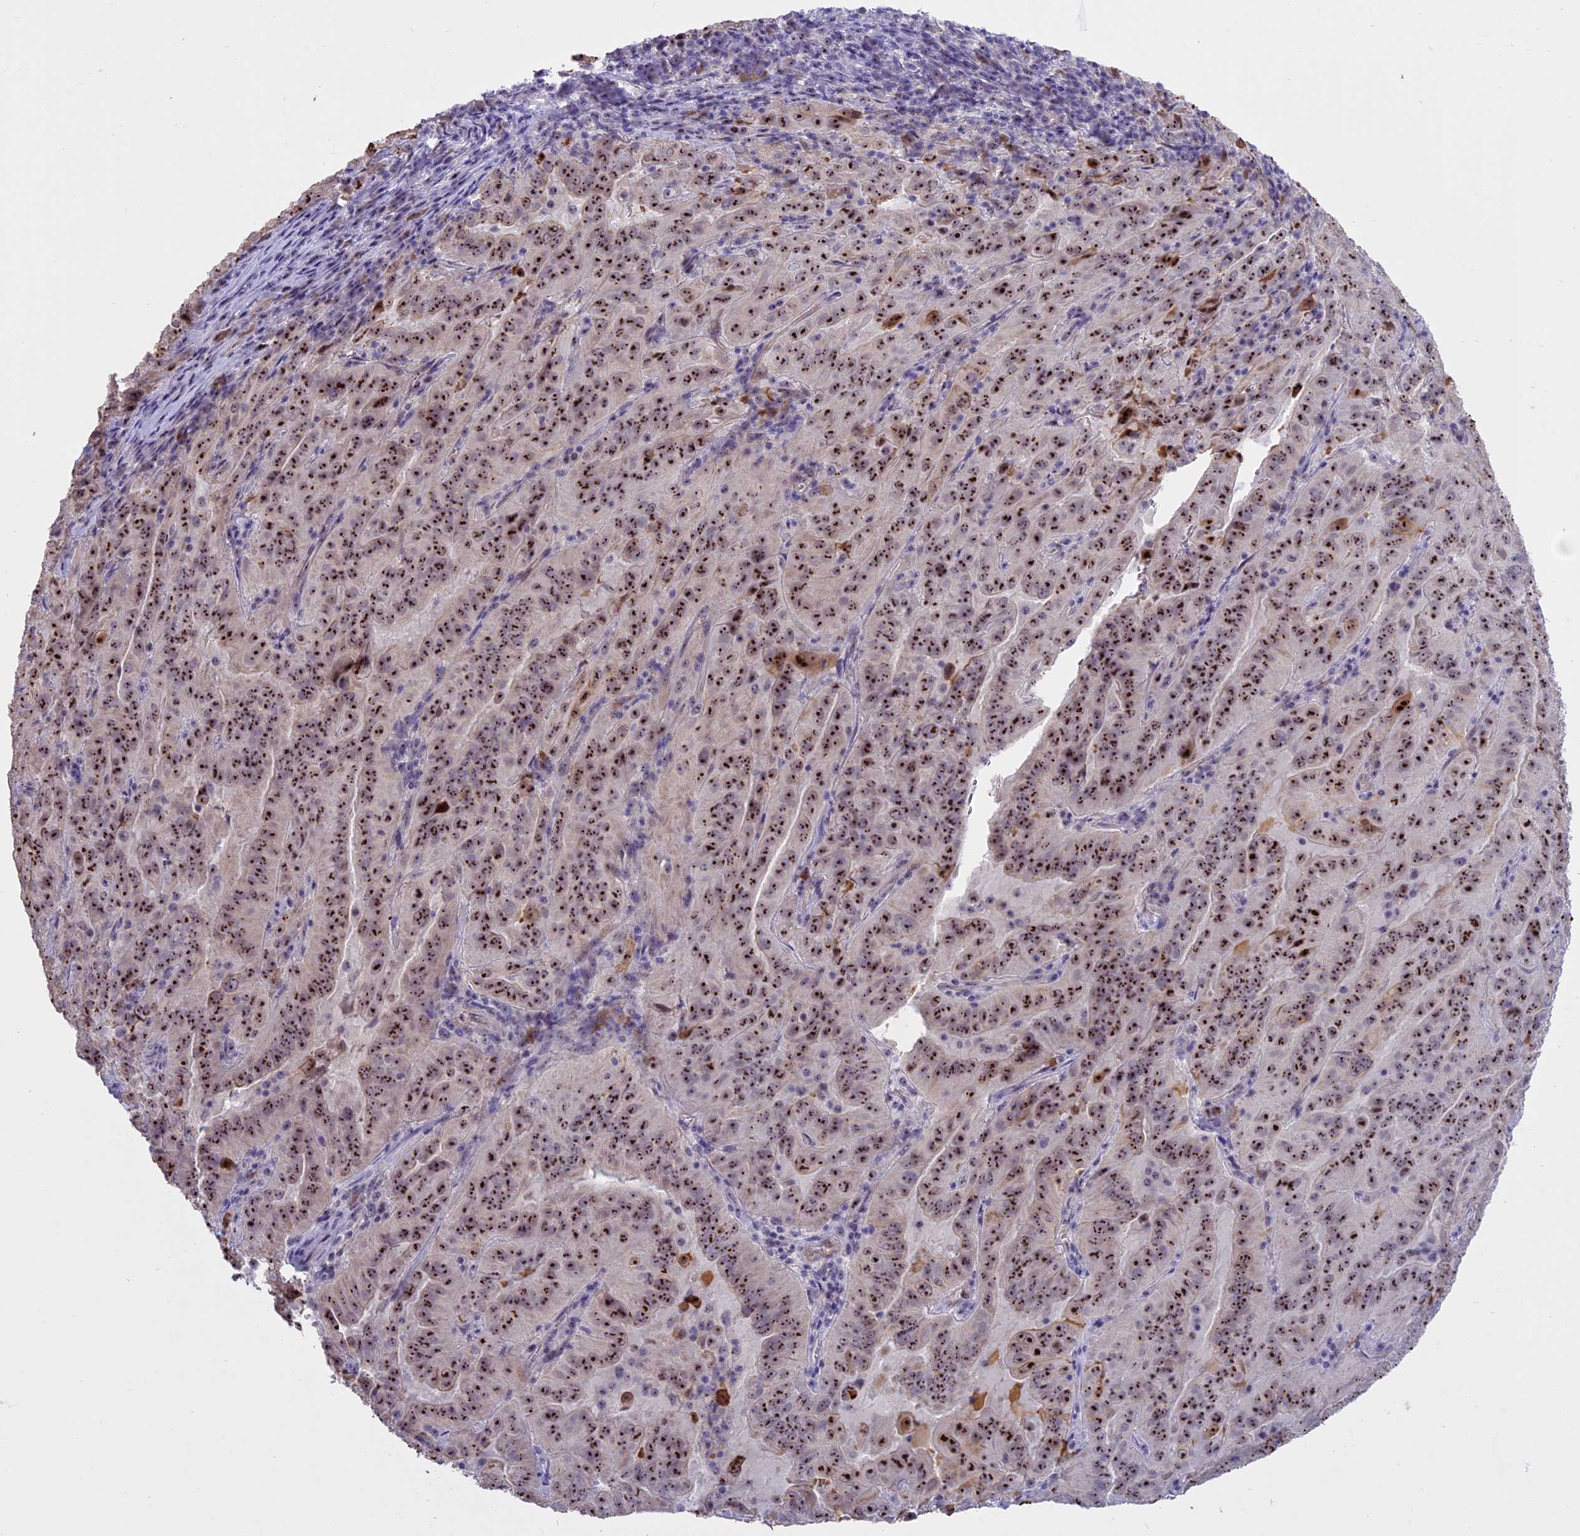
{"staining": {"intensity": "strong", "quantity": ">75%", "location": "nuclear"}, "tissue": "pancreatic cancer", "cell_type": "Tumor cells", "image_type": "cancer", "snomed": [{"axis": "morphology", "description": "Adenocarcinoma, NOS"}, {"axis": "topography", "description": "Pancreas"}], "caption": "About >75% of tumor cells in human pancreatic cancer (adenocarcinoma) show strong nuclear protein expression as visualized by brown immunohistochemical staining.", "gene": "TBL3", "patient": {"sex": "male", "age": 63}}